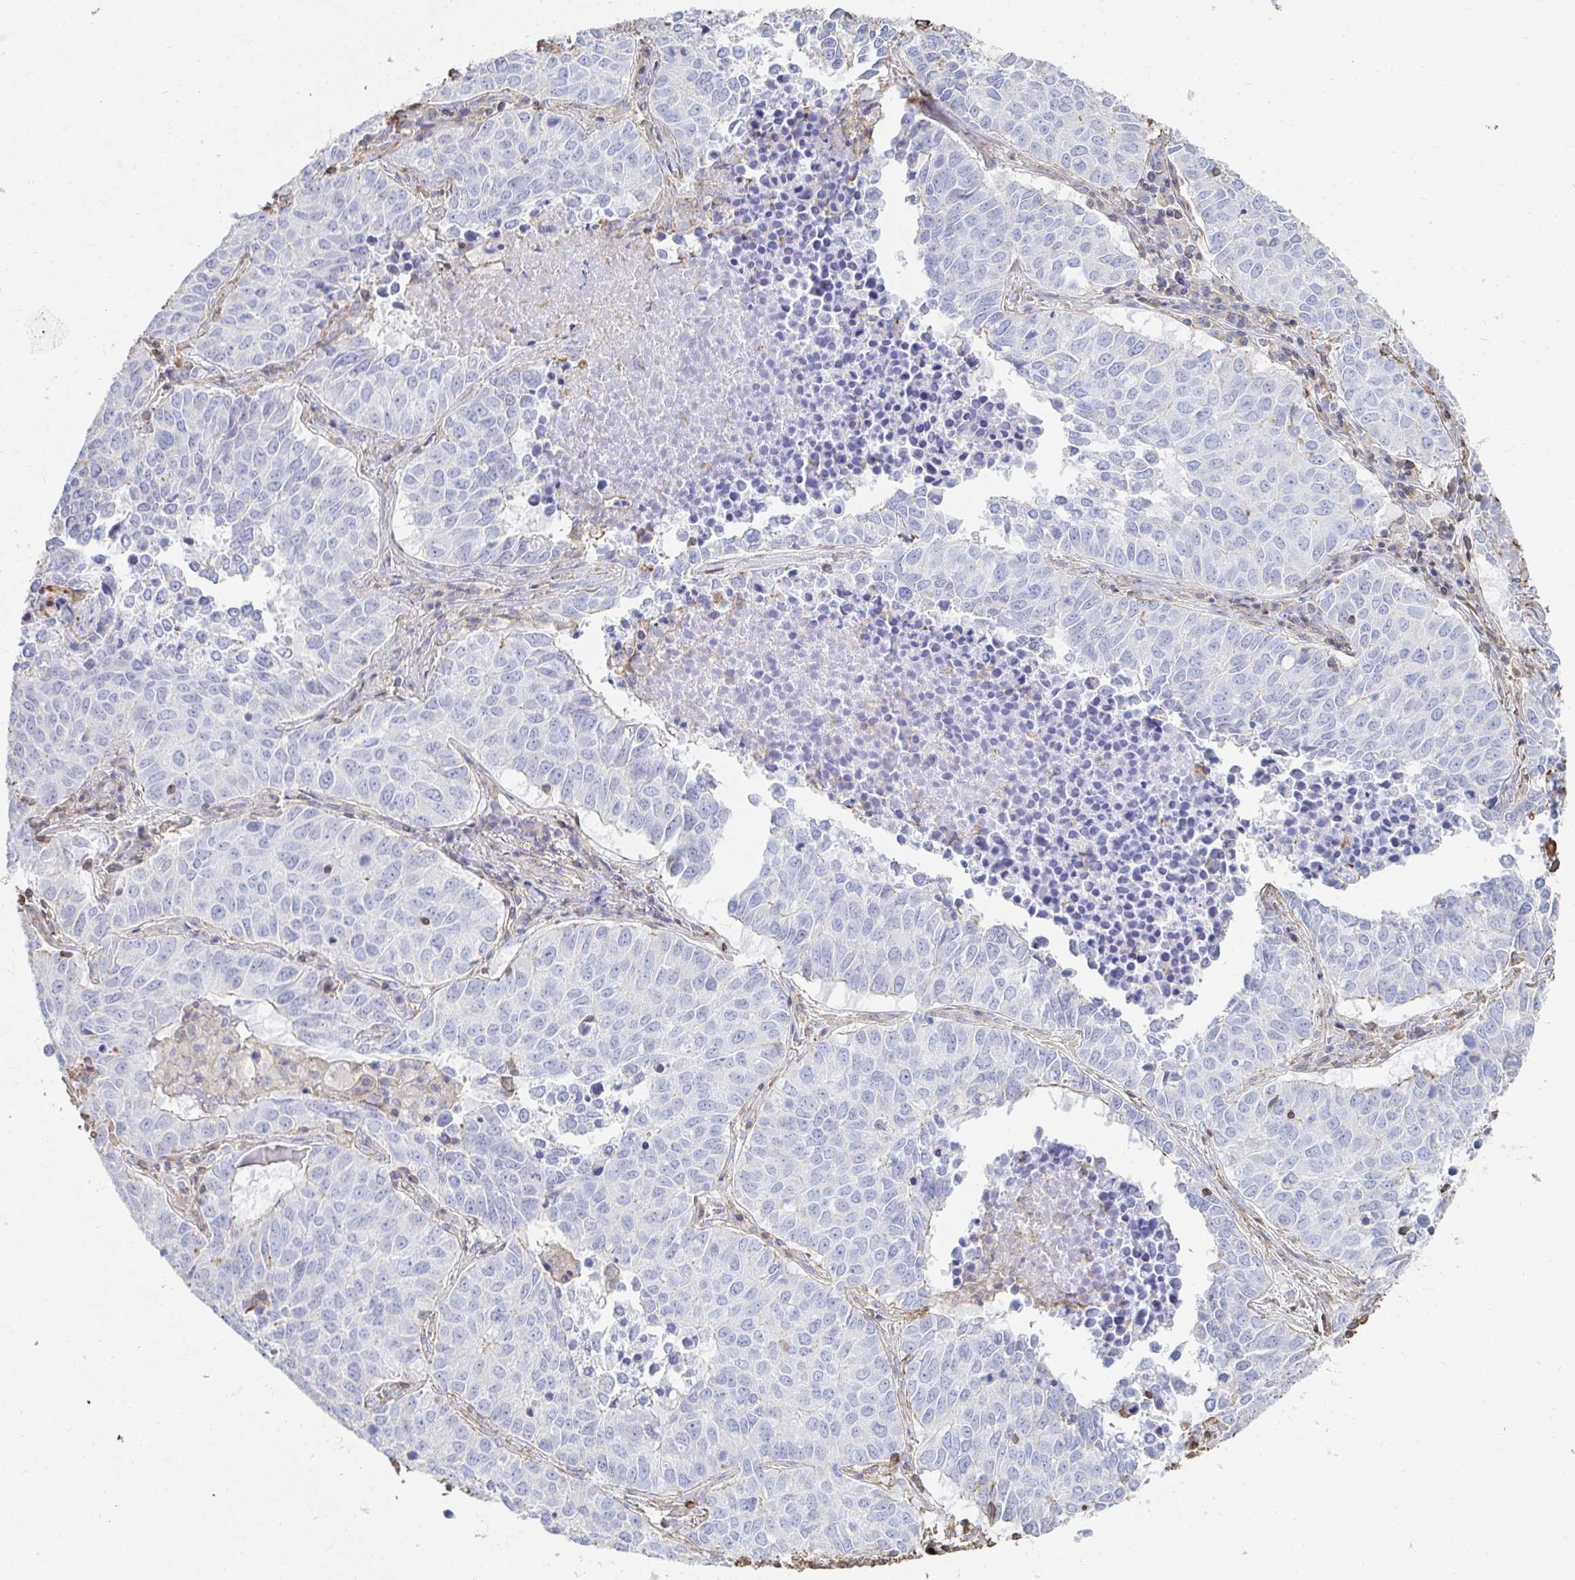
{"staining": {"intensity": "negative", "quantity": "none", "location": "none"}, "tissue": "lung cancer", "cell_type": "Tumor cells", "image_type": "cancer", "snomed": [{"axis": "morphology", "description": "Adenocarcinoma, NOS"}, {"axis": "topography", "description": "Lung"}], "caption": "Tumor cells show no significant positivity in lung cancer.", "gene": "PTPN14", "patient": {"sex": "female", "age": 50}}